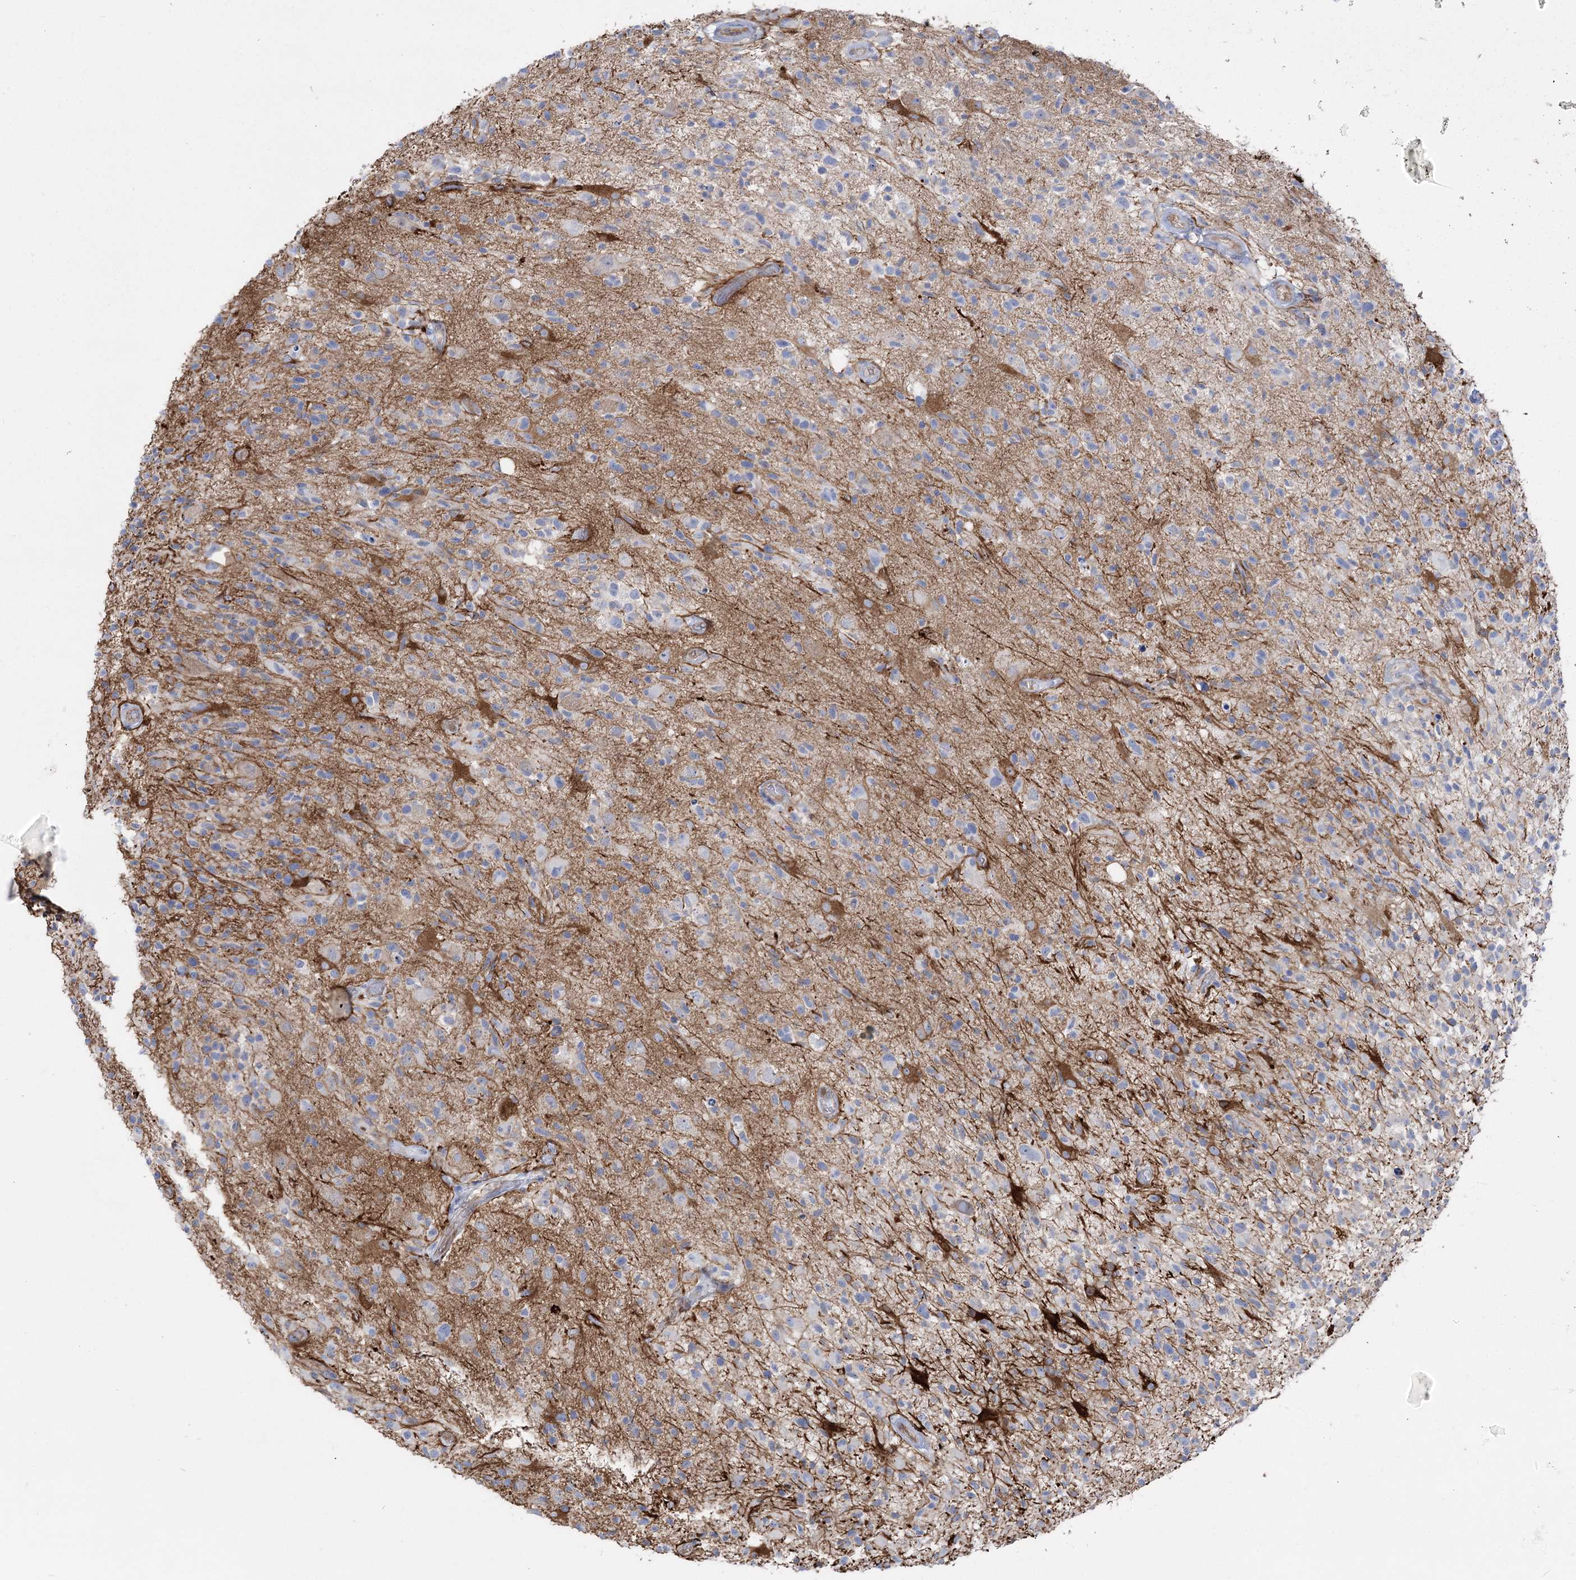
{"staining": {"intensity": "negative", "quantity": "none", "location": "none"}, "tissue": "glioma", "cell_type": "Tumor cells", "image_type": "cancer", "snomed": [{"axis": "morphology", "description": "Glioma, malignant, High grade"}, {"axis": "morphology", "description": "Glioblastoma, NOS"}, {"axis": "topography", "description": "Brain"}], "caption": "Tumor cells are negative for protein expression in human glioblastoma. The staining is performed using DAB brown chromogen with nuclei counter-stained in using hematoxylin.", "gene": "PLEKHA5", "patient": {"sex": "male", "age": 60}}